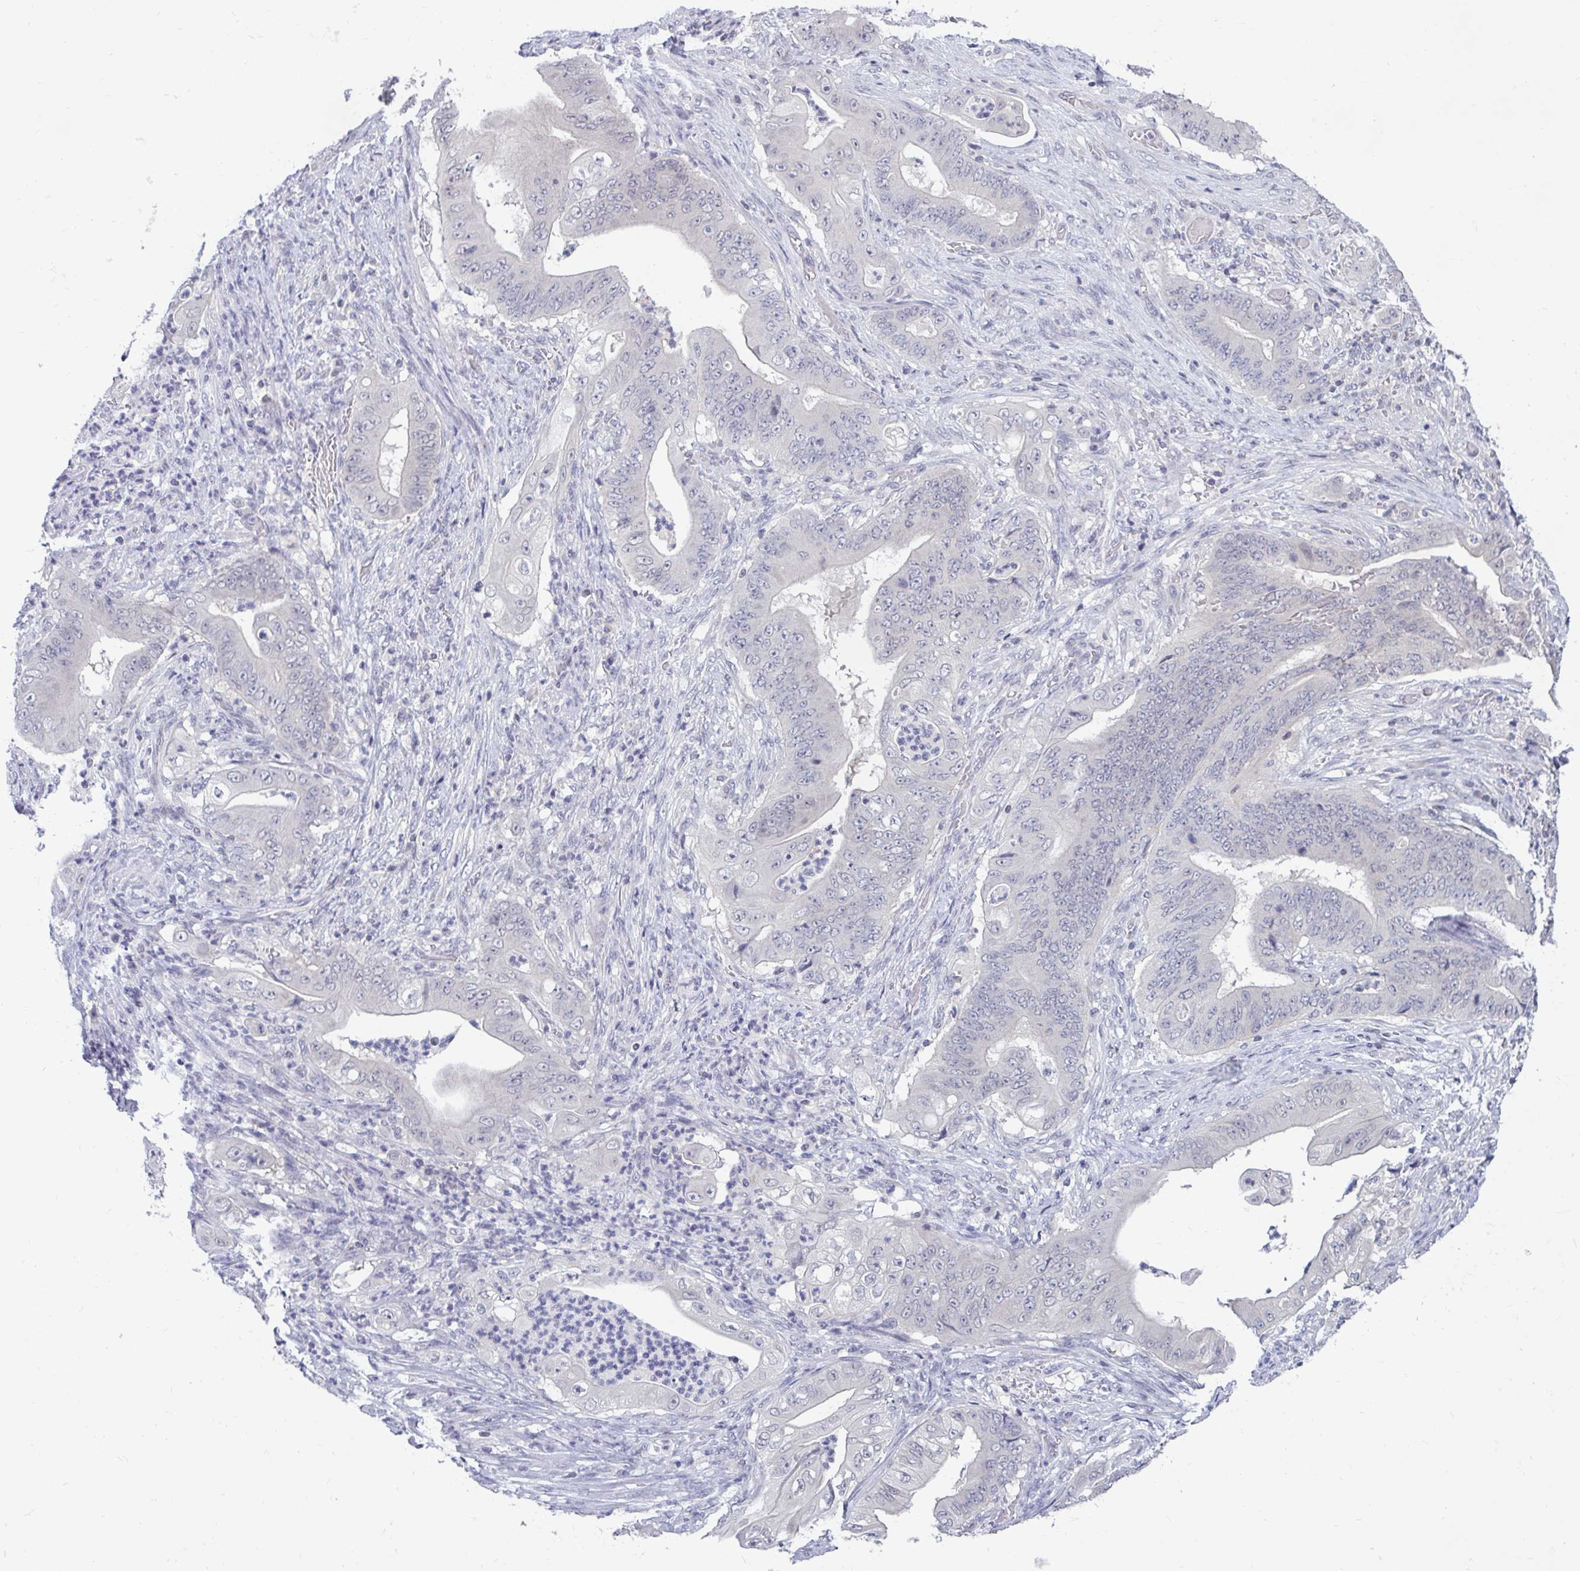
{"staining": {"intensity": "negative", "quantity": "none", "location": "none"}, "tissue": "stomach cancer", "cell_type": "Tumor cells", "image_type": "cancer", "snomed": [{"axis": "morphology", "description": "Adenocarcinoma, NOS"}, {"axis": "topography", "description": "Stomach"}], "caption": "A high-resolution image shows immunohistochemistry (IHC) staining of adenocarcinoma (stomach), which reveals no significant positivity in tumor cells. The staining is performed using DAB (3,3'-diaminobenzidine) brown chromogen with nuclei counter-stained in using hematoxylin.", "gene": "ARPP19", "patient": {"sex": "female", "age": 73}}